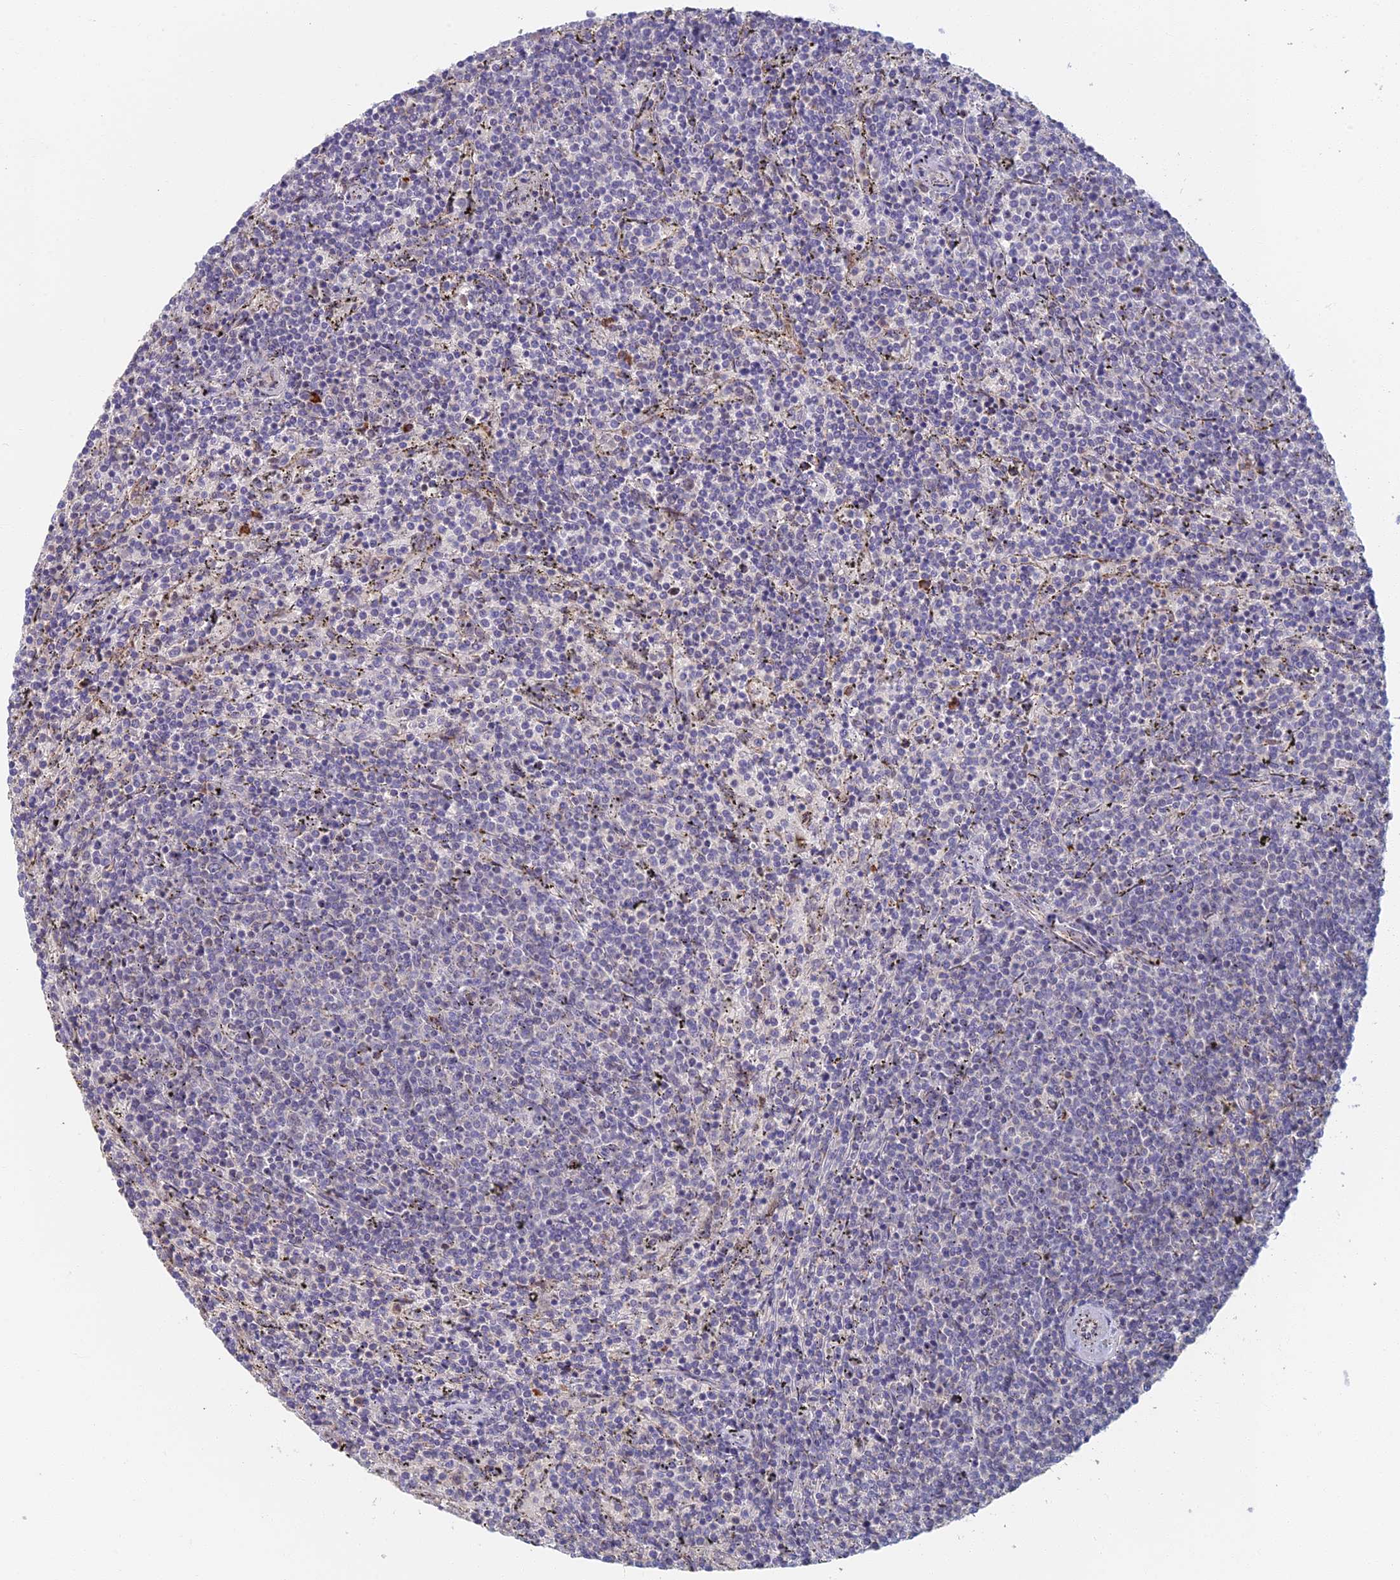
{"staining": {"intensity": "negative", "quantity": "none", "location": "none"}, "tissue": "lymphoma", "cell_type": "Tumor cells", "image_type": "cancer", "snomed": [{"axis": "morphology", "description": "Malignant lymphoma, non-Hodgkin's type, Low grade"}, {"axis": "topography", "description": "Spleen"}], "caption": "This photomicrograph is of malignant lymphoma, non-Hodgkin's type (low-grade) stained with IHC to label a protein in brown with the nuclei are counter-stained blue. There is no expression in tumor cells. The staining is performed using DAB brown chromogen with nuclei counter-stained in using hematoxylin.", "gene": "GPATCH1", "patient": {"sex": "female", "age": 50}}